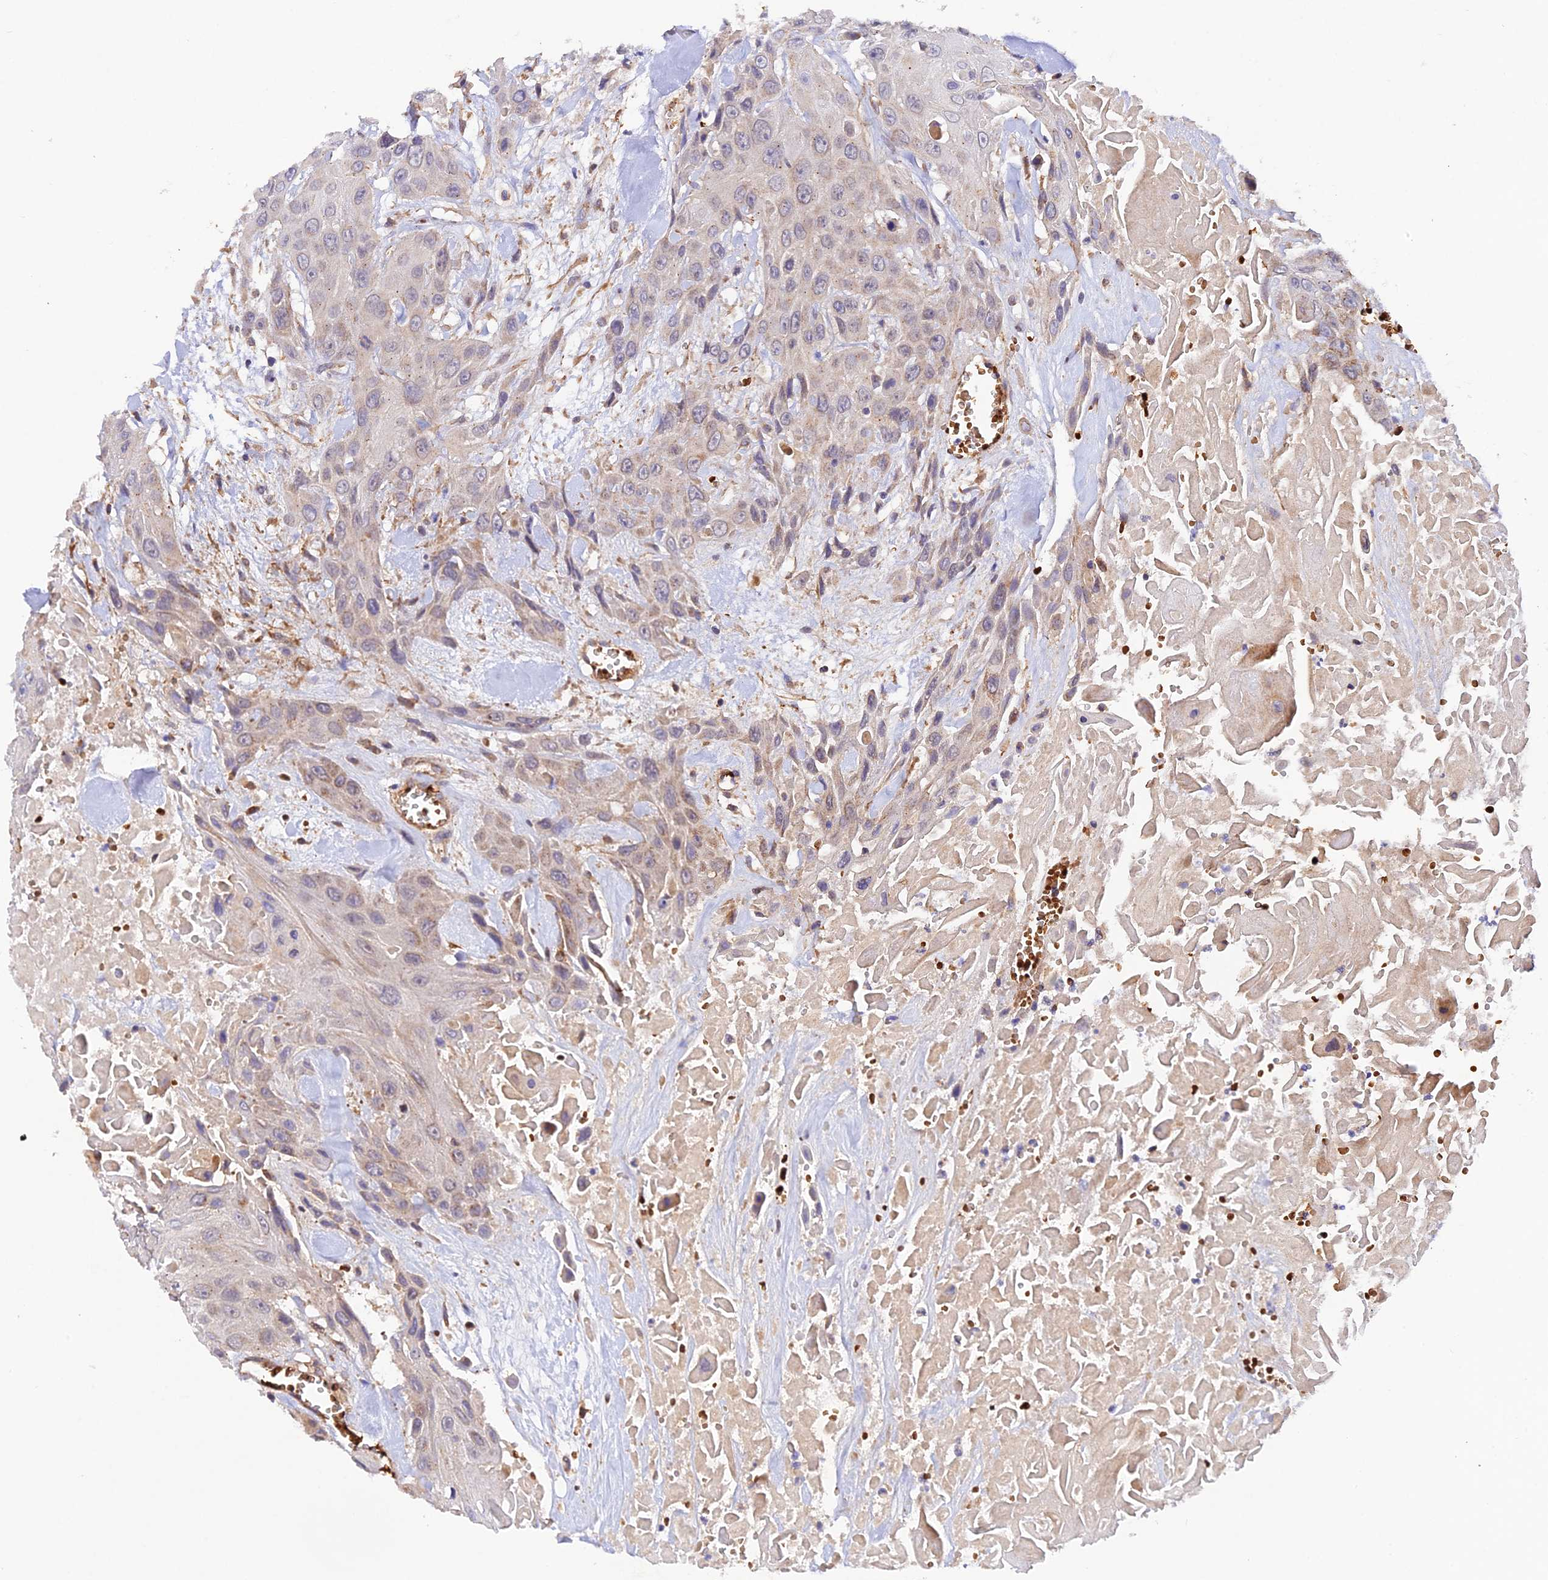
{"staining": {"intensity": "negative", "quantity": "none", "location": "none"}, "tissue": "head and neck cancer", "cell_type": "Tumor cells", "image_type": "cancer", "snomed": [{"axis": "morphology", "description": "Squamous cell carcinoma, NOS"}, {"axis": "topography", "description": "Head-Neck"}], "caption": "Immunohistochemistry of head and neck cancer demonstrates no positivity in tumor cells.", "gene": "WDFY4", "patient": {"sex": "male", "age": 81}}